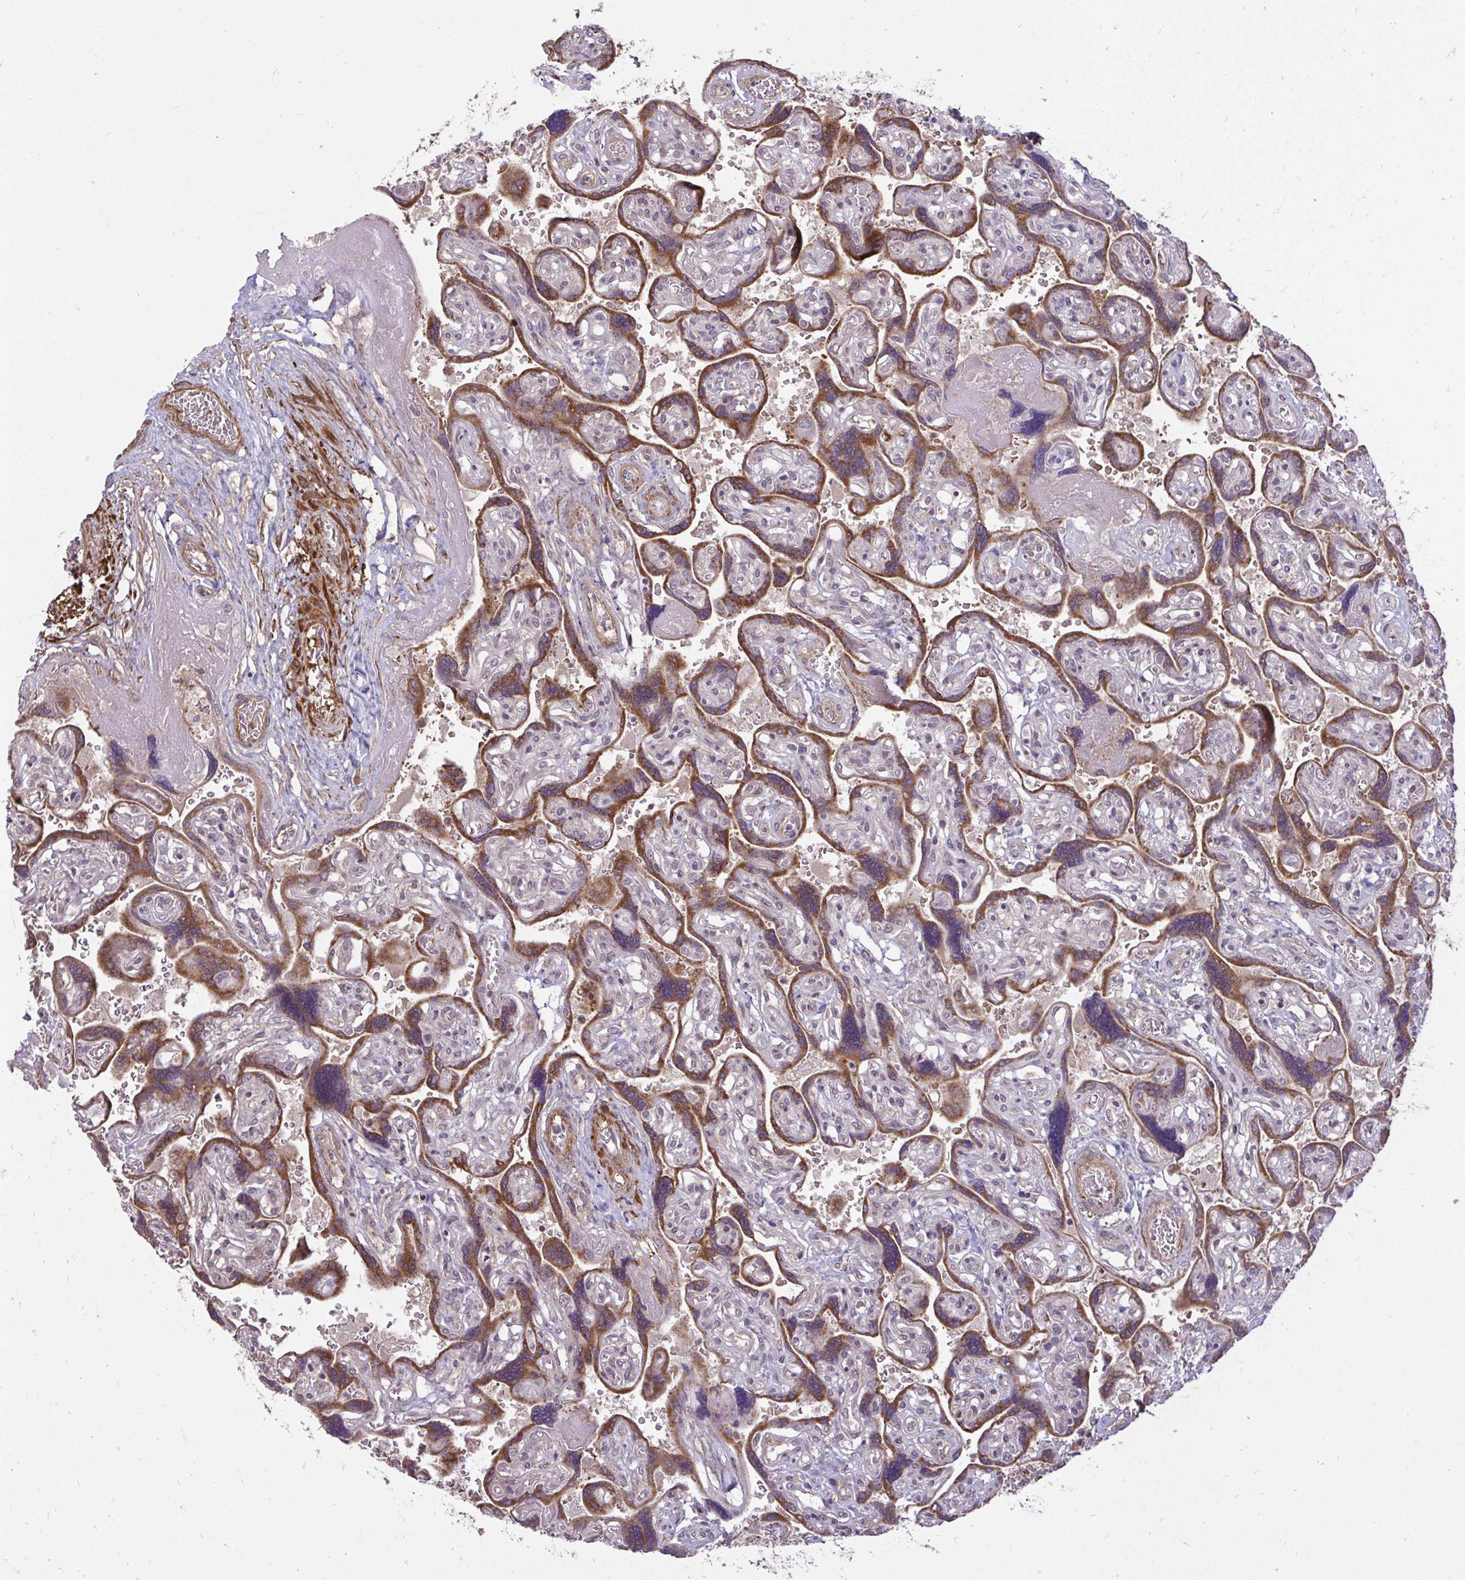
{"staining": {"intensity": "strong", "quantity": "25%-75%", "location": "cytoplasmic/membranous,nuclear"}, "tissue": "placenta", "cell_type": "Decidual cells", "image_type": "normal", "snomed": [{"axis": "morphology", "description": "Normal tissue, NOS"}, {"axis": "topography", "description": "Placenta"}], "caption": "High-magnification brightfield microscopy of benign placenta stained with DAB (3,3'-diaminobenzidine) (brown) and counterstained with hematoxylin (blue). decidual cells exhibit strong cytoplasmic/membranous,nuclear positivity is present in approximately25%-75% of cells.", "gene": "ZSCAN9", "patient": {"sex": "female", "age": 32}}